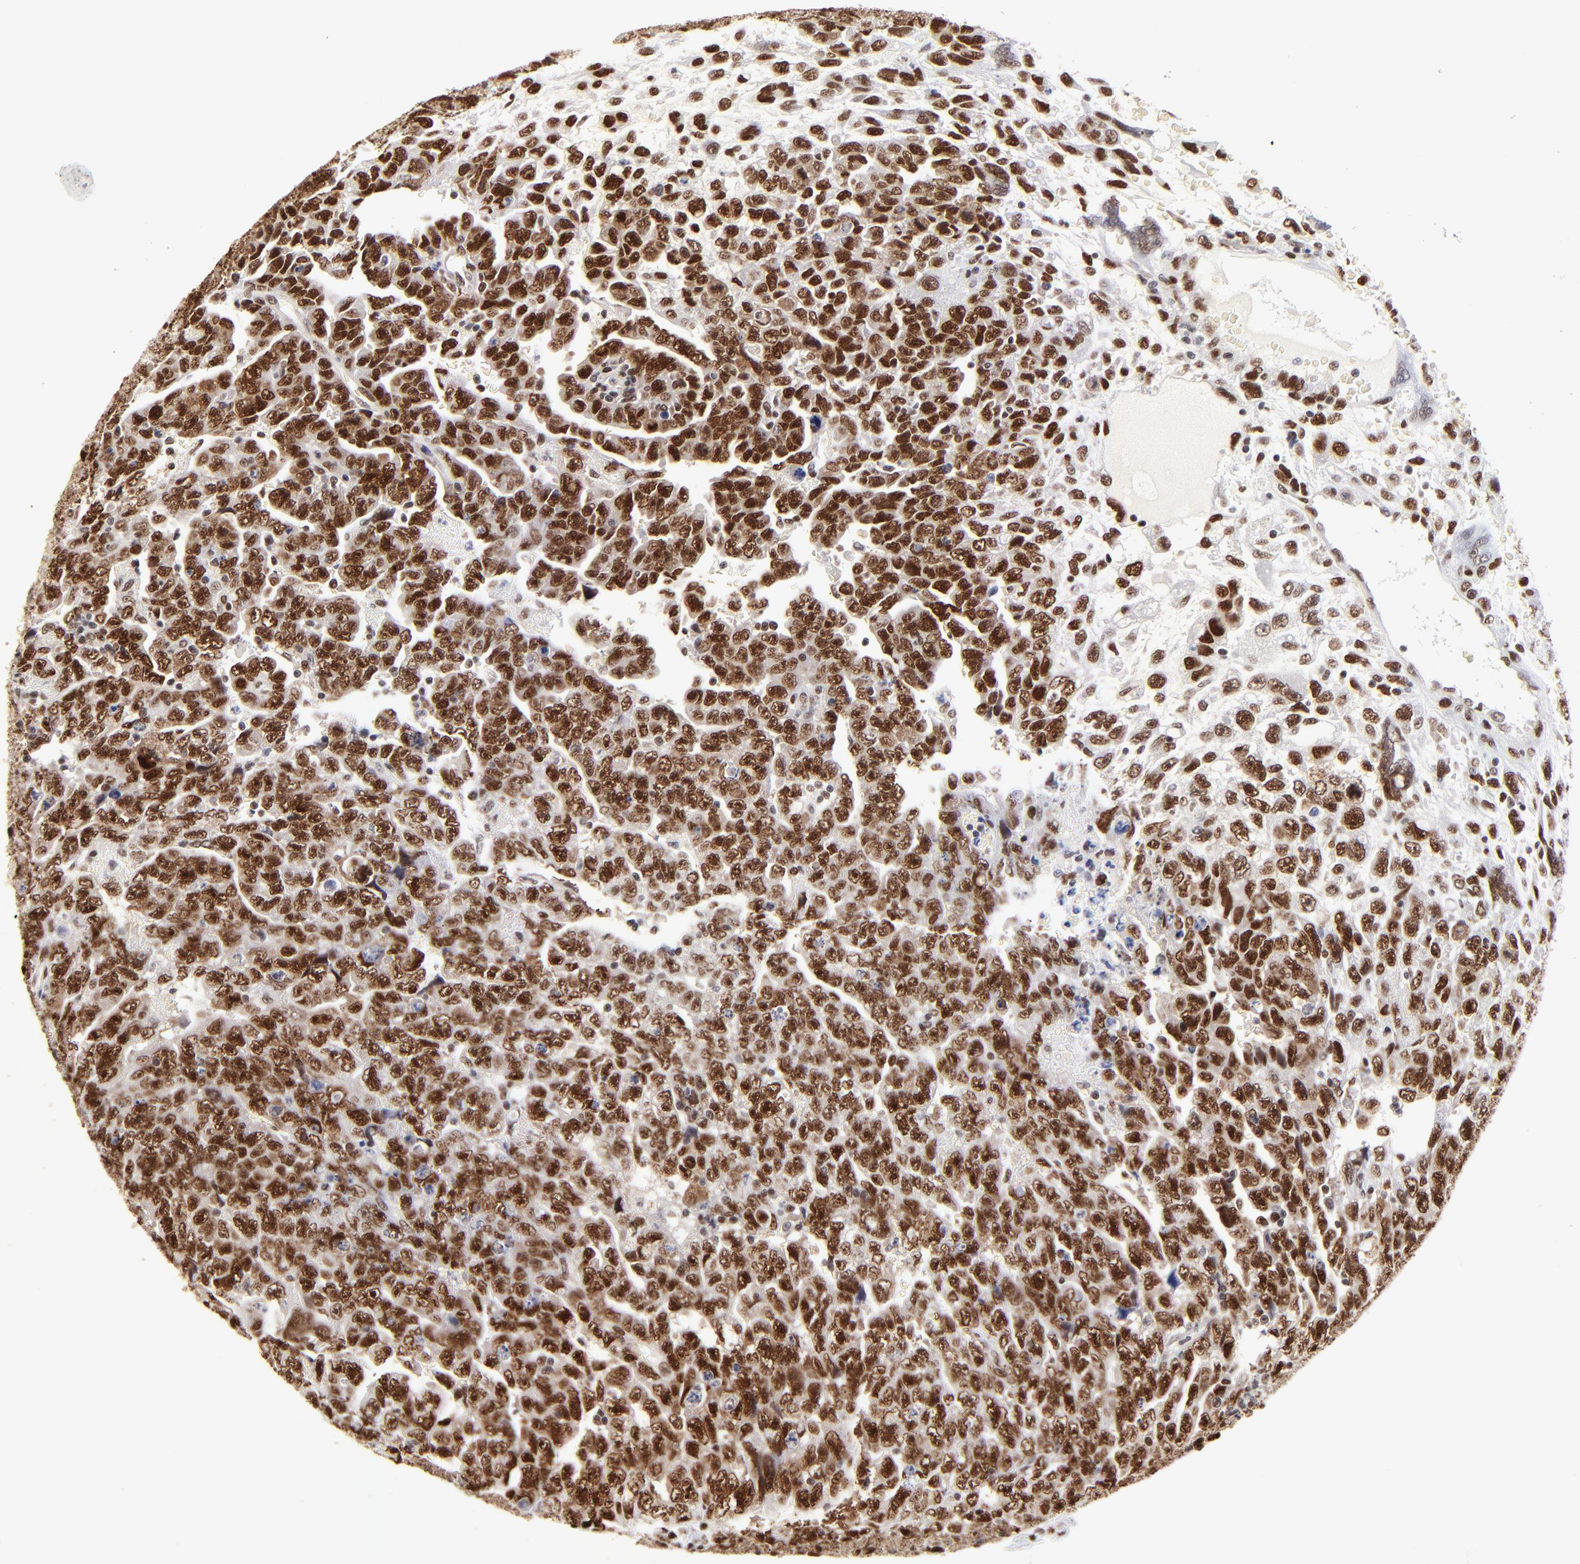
{"staining": {"intensity": "strong", "quantity": ">75%", "location": "nuclear"}, "tissue": "testis cancer", "cell_type": "Tumor cells", "image_type": "cancer", "snomed": [{"axis": "morphology", "description": "Carcinoma, Embryonal, NOS"}, {"axis": "topography", "description": "Testis"}], "caption": "This image shows testis cancer stained with immunohistochemistry to label a protein in brown. The nuclear of tumor cells show strong positivity for the protein. Nuclei are counter-stained blue.", "gene": "ZMYM3", "patient": {"sex": "male", "age": 28}}